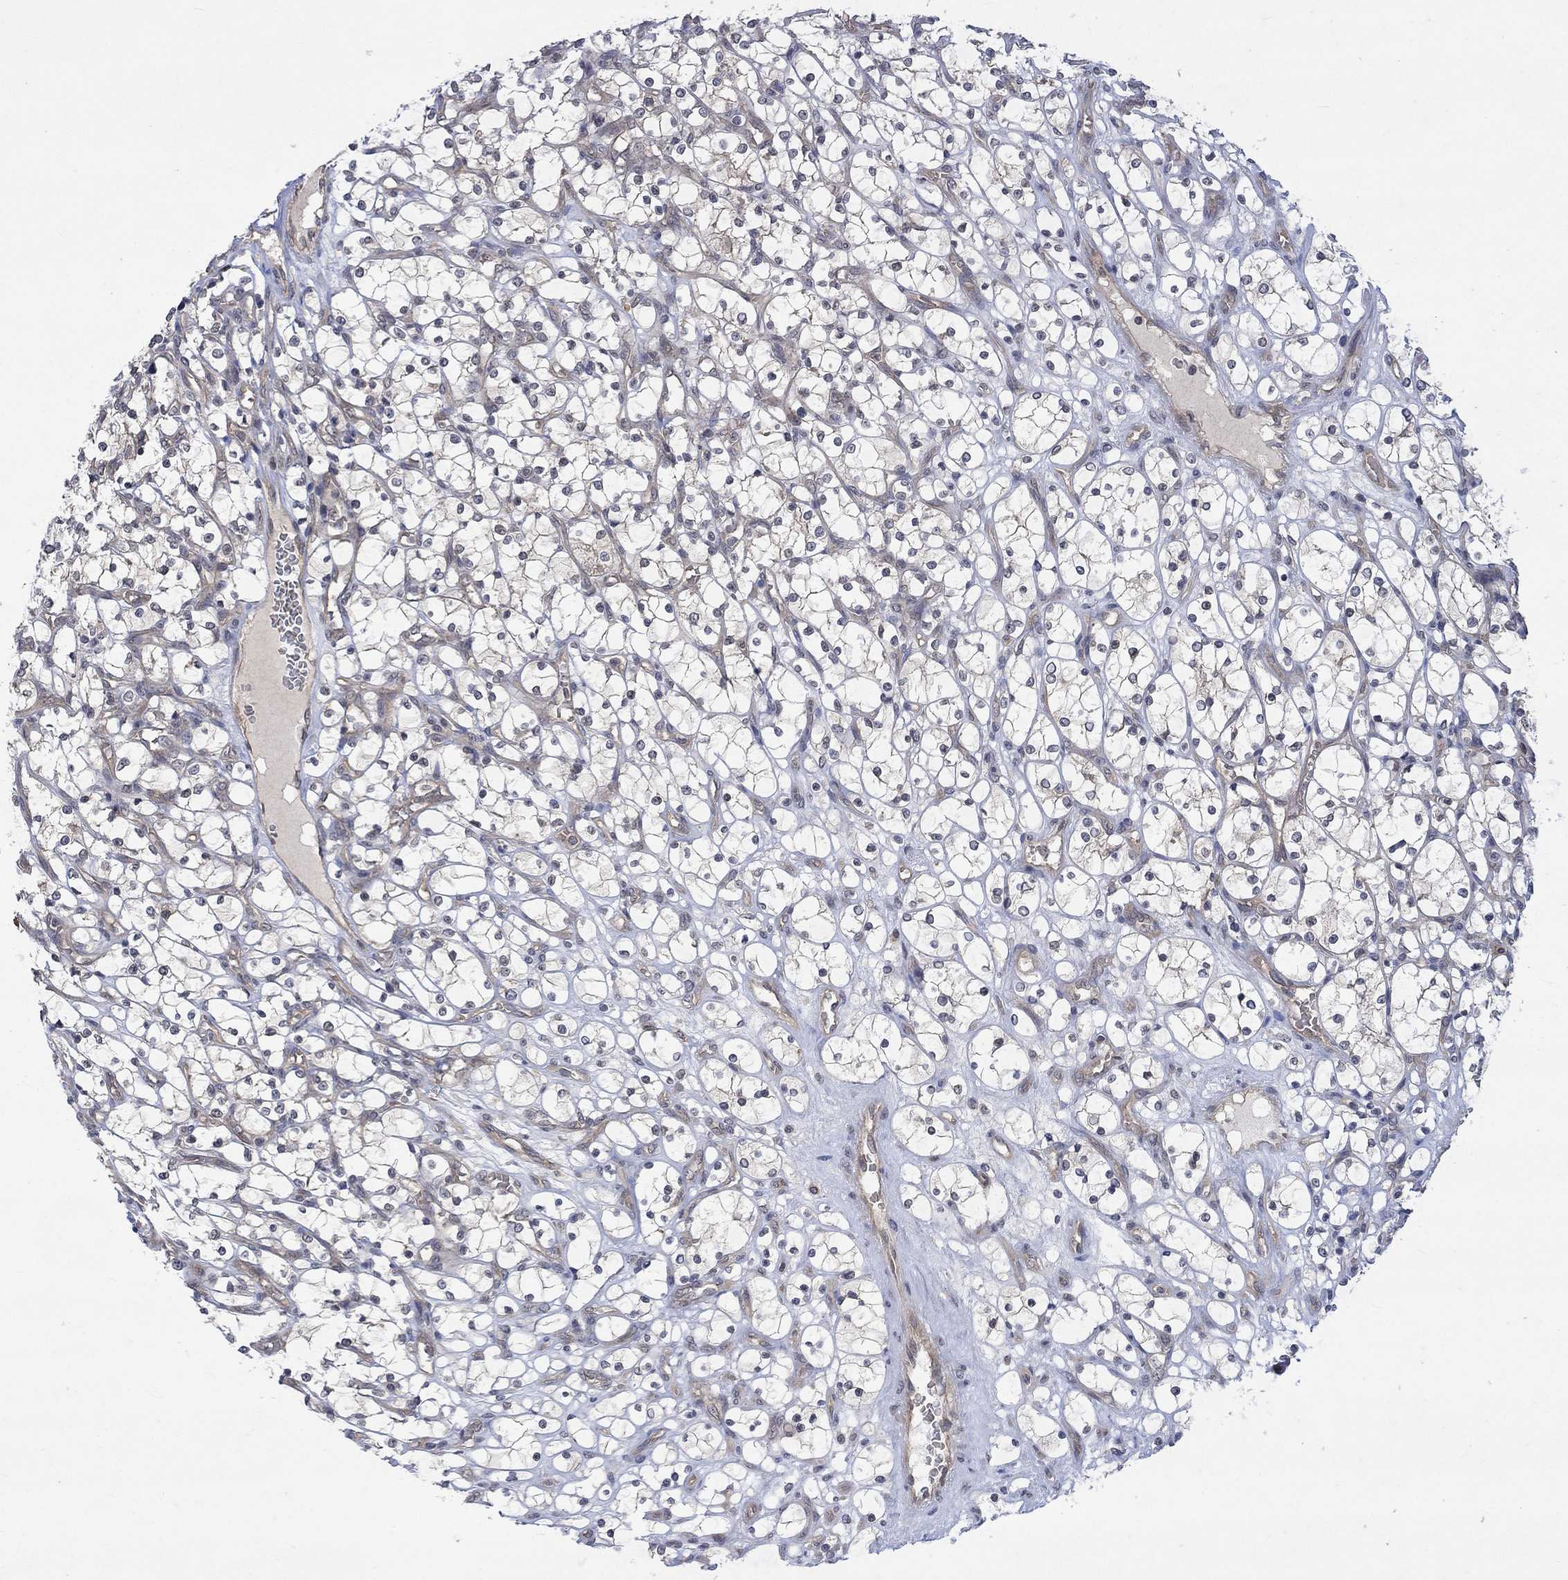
{"staining": {"intensity": "negative", "quantity": "none", "location": "none"}, "tissue": "renal cancer", "cell_type": "Tumor cells", "image_type": "cancer", "snomed": [{"axis": "morphology", "description": "Adenocarcinoma, NOS"}, {"axis": "topography", "description": "Kidney"}], "caption": "This is a image of IHC staining of renal adenocarcinoma, which shows no positivity in tumor cells.", "gene": "GRIN2D", "patient": {"sex": "female", "age": 69}}